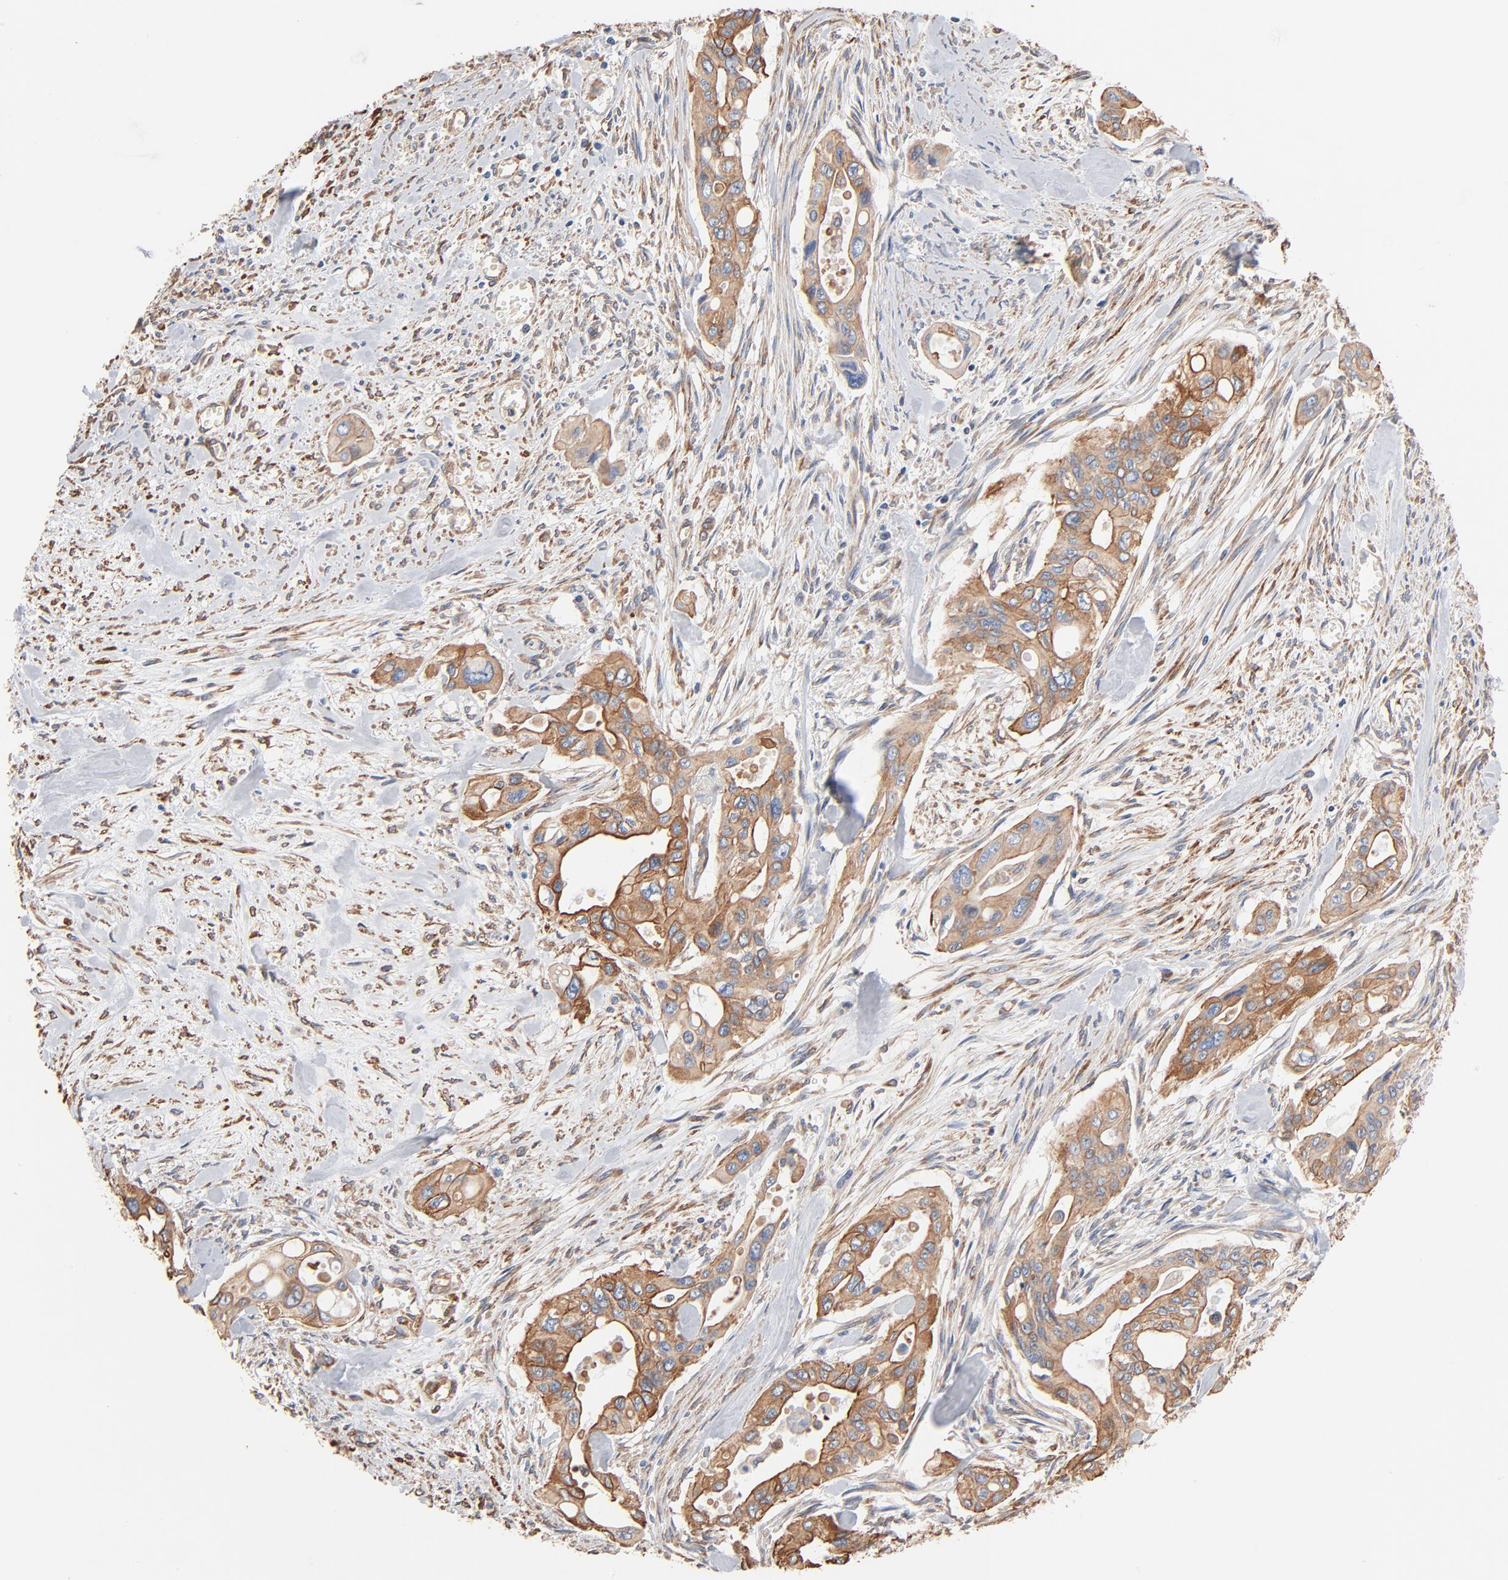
{"staining": {"intensity": "moderate", "quantity": ">75%", "location": "cytoplasmic/membranous"}, "tissue": "pancreatic cancer", "cell_type": "Tumor cells", "image_type": "cancer", "snomed": [{"axis": "morphology", "description": "Adenocarcinoma, NOS"}, {"axis": "topography", "description": "Pancreas"}], "caption": "This histopathology image demonstrates adenocarcinoma (pancreatic) stained with immunohistochemistry (IHC) to label a protein in brown. The cytoplasmic/membranous of tumor cells show moderate positivity for the protein. Nuclei are counter-stained blue.", "gene": "ABCD4", "patient": {"sex": "male", "age": 77}}